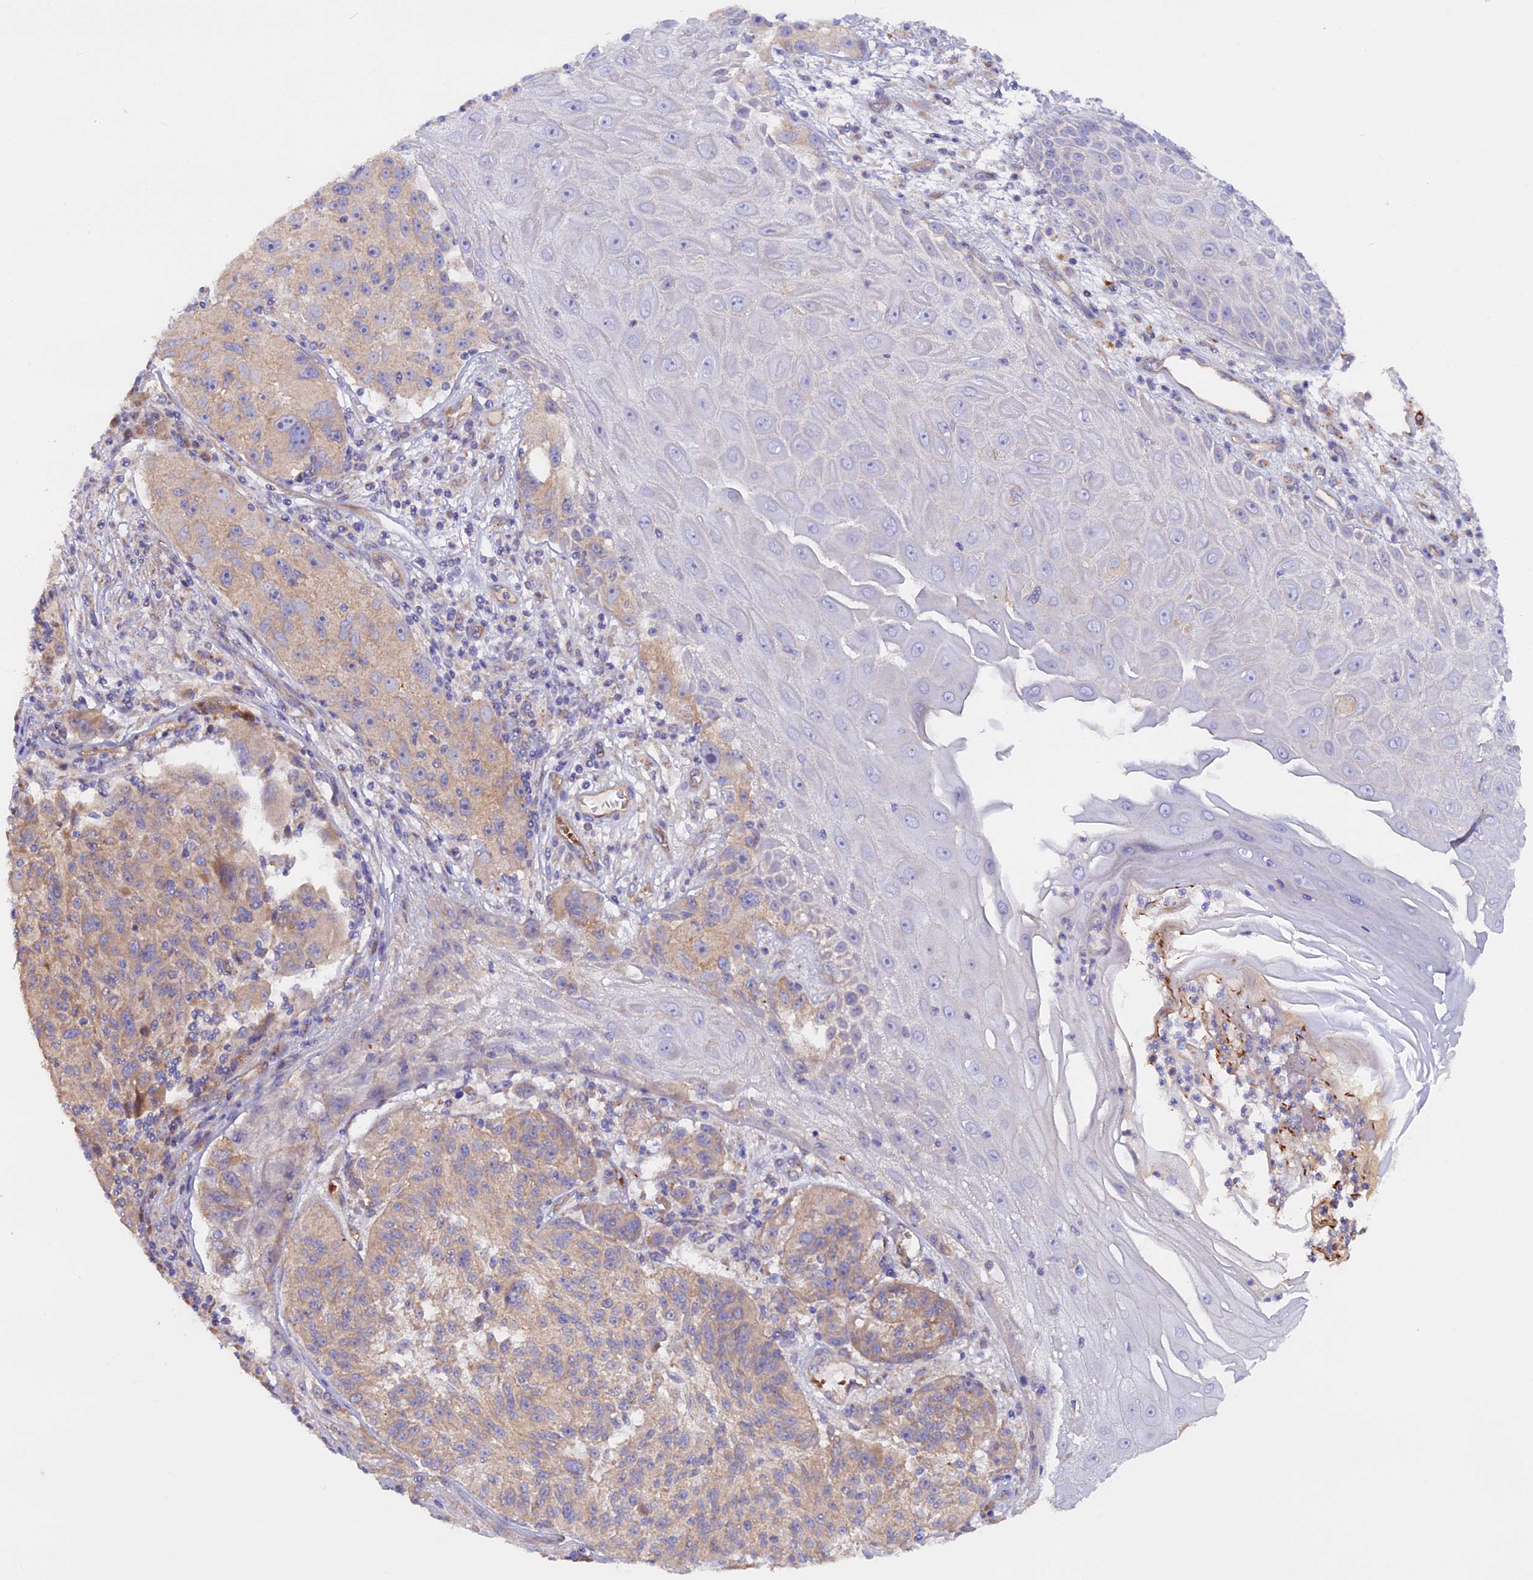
{"staining": {"intensity": "moderate", "quantity": ">75%", "location": "cytoplasmic/membranous"}, "tissue": "melanoma", "cell_type": "Tumor cells", "image_type": "cancer", "snomed": [{"axis": "morphology", "description": "Malignant melanoma, NOS"}, {"axis": "topography", "description": "Skin"}], "caption": "Immunohistochemical staining of malignant melanoma exhibits medium levels of moderate cytoplasmic/membranous expression in approximately >75% of tumor cells.", "gene": "DUS3L", "patient": {"sex": "male", "age": 53}}